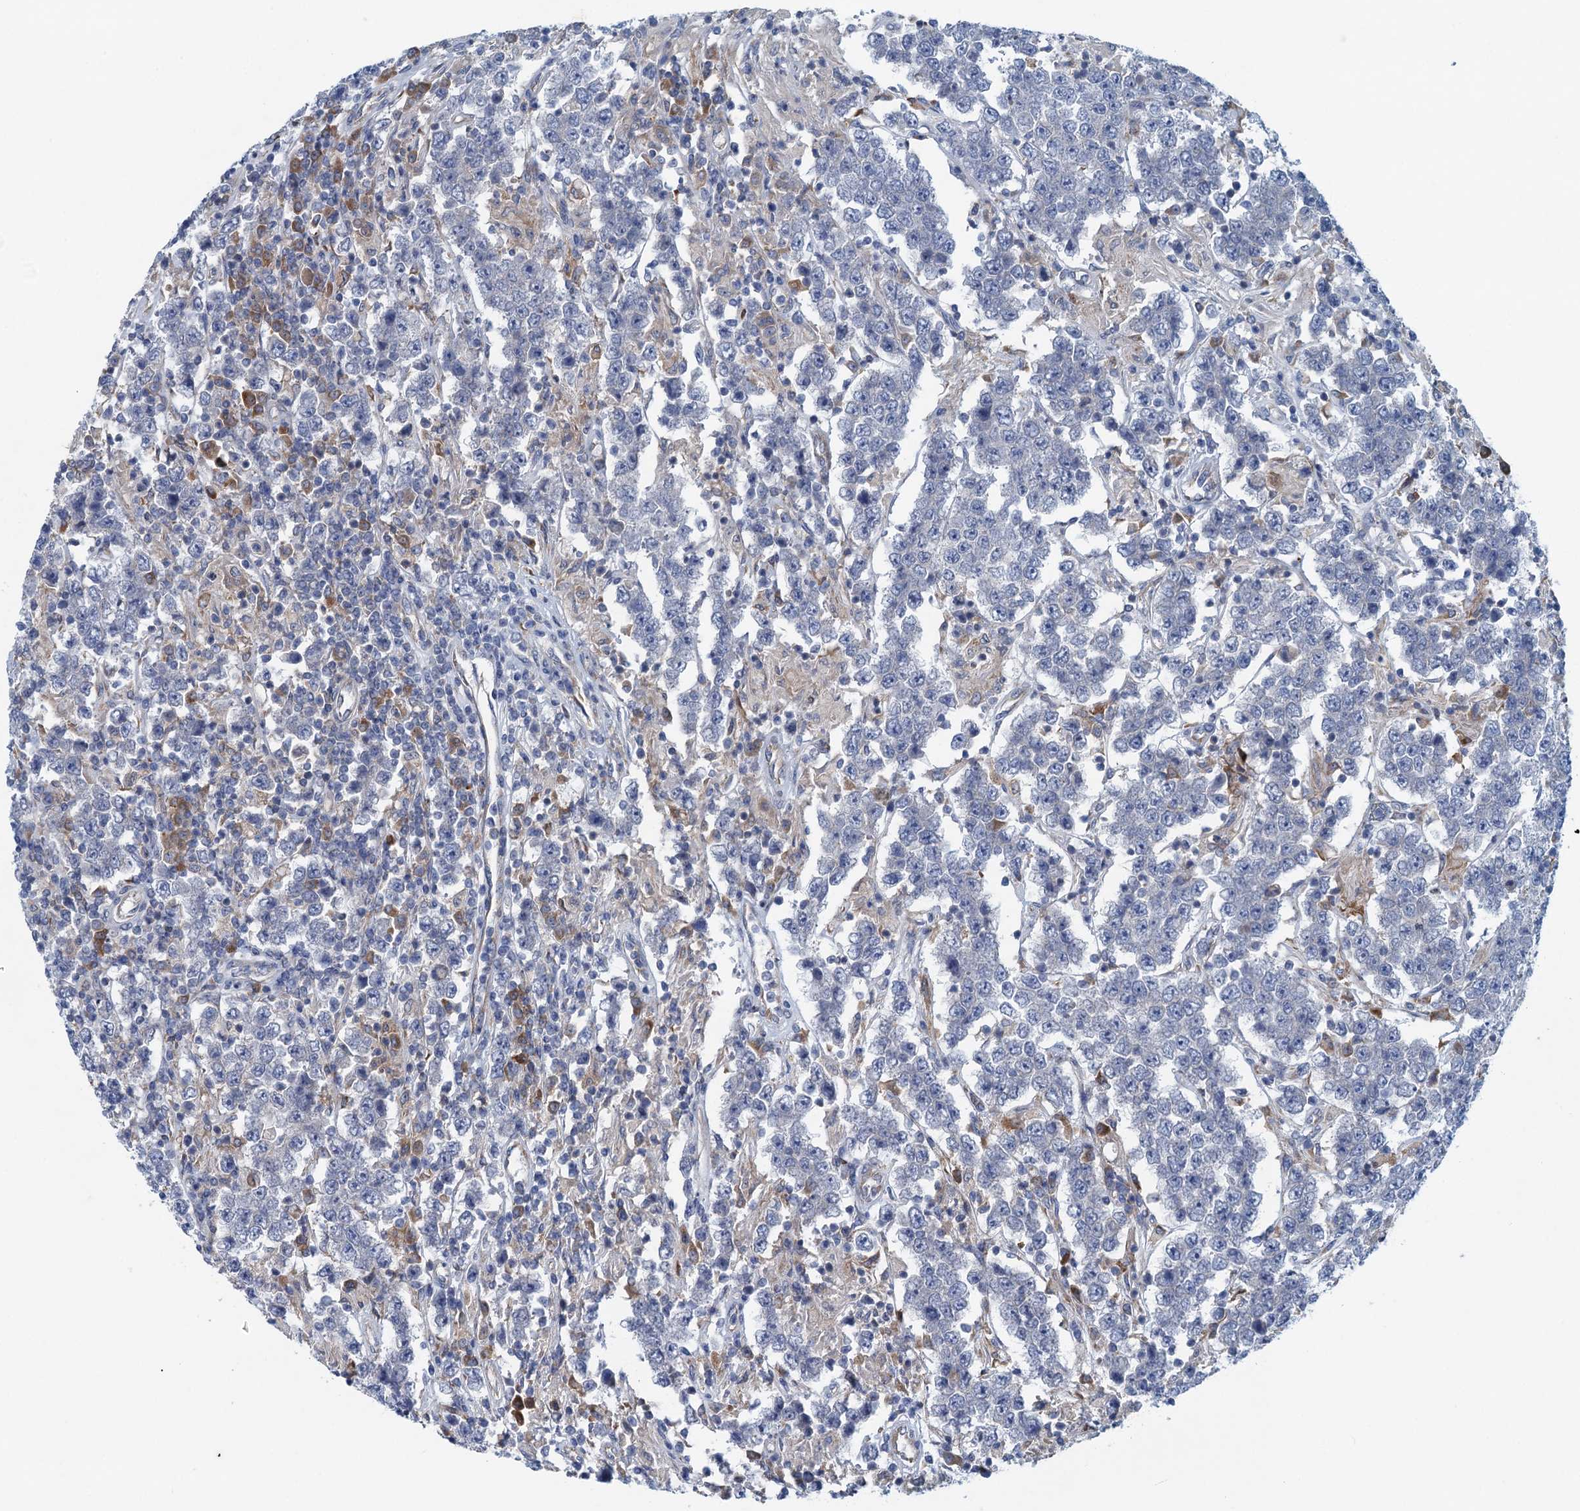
{"staining": {"intensity": "negative", "quantity": "none", "location": "none"}, "tissue": "testis cancer", "cell_type": "Tumor cells", "image_type": "cancer", "snomed": [{"axis": "morphology", "description": "Normal tissue, NOS"}, {"axis": "morphology", "description": "Urothelial carcinoma, High grade"}, {"axis": "morphology", "description": "Seminoma, NOS"}, {"axis": "morphology", "description": "Carcinoma, Embryonal, NOS"}, {"axis": "topography", "description": "Urinary bladder"}, {"axis": "topography", "description": "Testis"}], "caption": "DAB (3,3'-diaminobenzidine) immunohistochemical staining of human testis cancer demonstrates no significant positivity in tumor cells.", "gene": "MYDGF", "patient": {"sex": "male", "age": 41}}